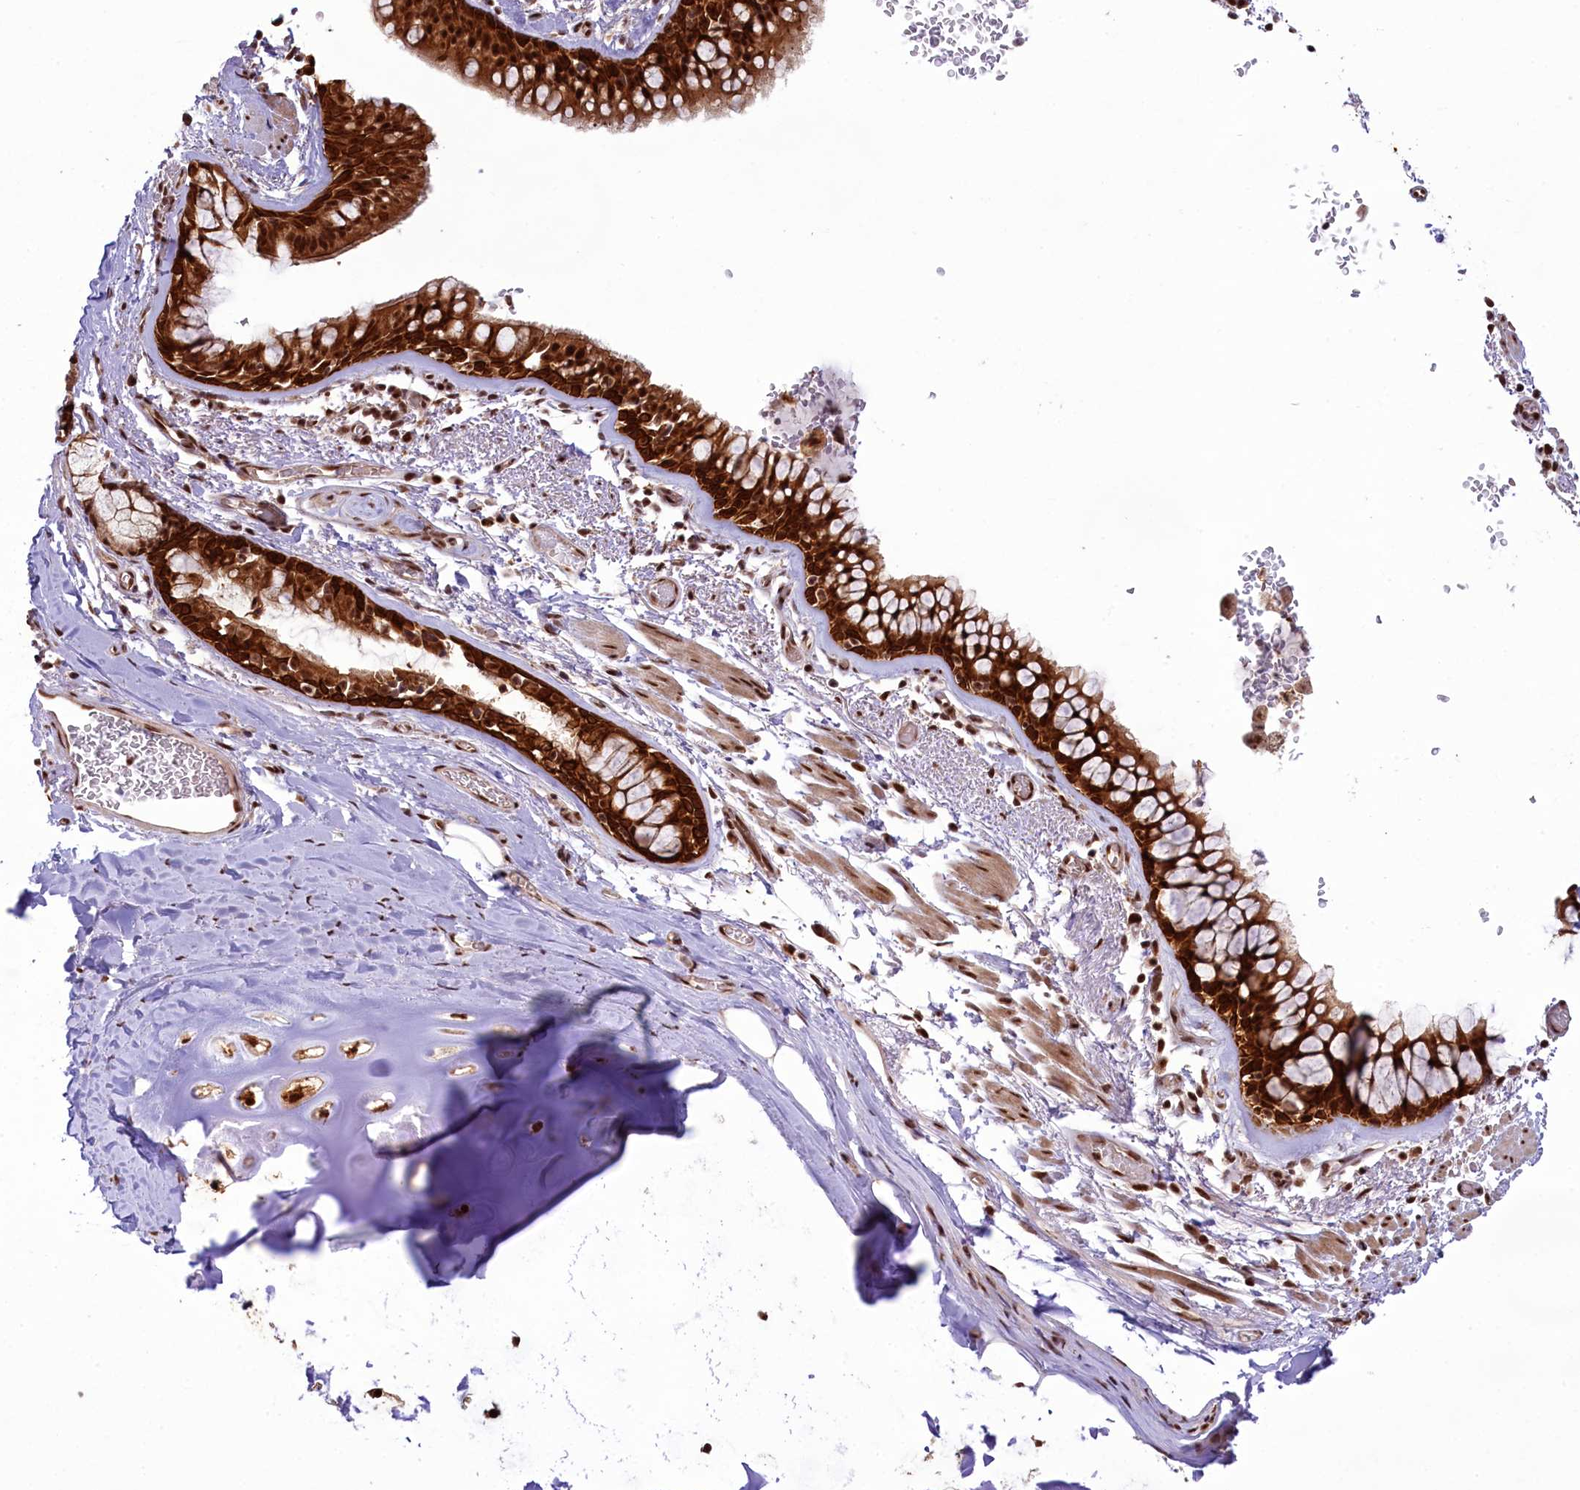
{"staining": {"intensity": "strong", "quantity": ">75%", "location": "cytoplasmic/membranous,nuclear"}, "tissue": "bronchus", "cell_type": "Respiratory epithelial cells", "image_type": "normal", "snomed": [{"axis": "morphology", "description": "Normal tissue, NOS"}, {"axis": "topography", "description": "Bronchus"}], "caption": "The histopathology image reveals immunohistochemical staining of normal bronchus. There is strong cytoplasmic/membranous,nuclear positivity is appreciated in approximately >75% of respiratory epithelial cells.", "gene": "CARD8", "patient": {"sex": "male", "age": 65}}